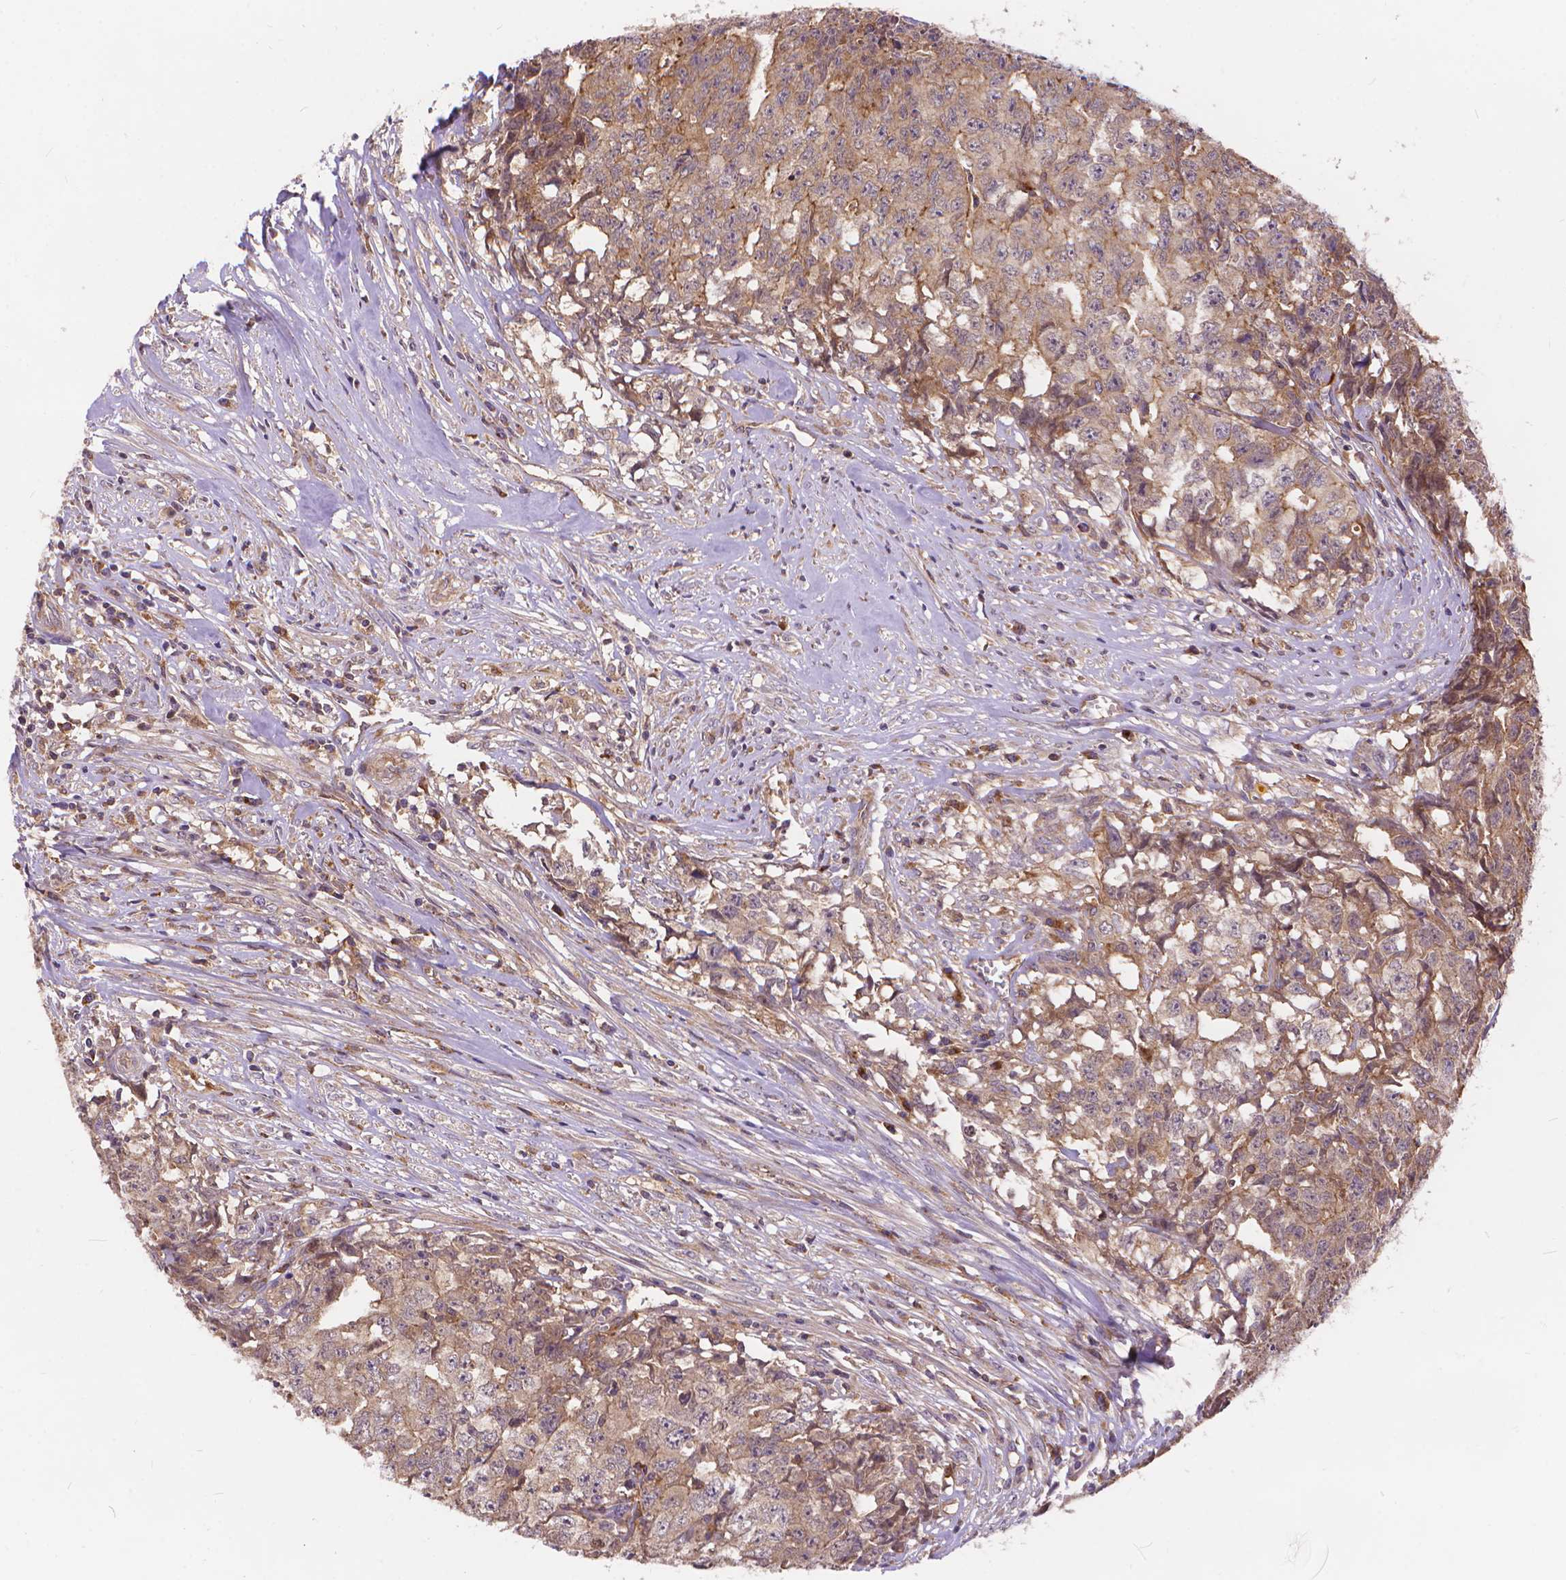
{"staining": {"intensity": "weak", "quantity": ">75%", "location": "cytoplasmic/membranous"}, "tissue": "testis cancer", "cell_type": "Tumor cells", "image_type": "cancer", "snomed": [{"axis": "morphology", "description": "Carcinoma, Embryonal, NOS"}, {"axis": "morphology", "description": "Teratoma, malignant, NOS"}, {"axis": "topography", "description": "Testis"}], "caption": "Immunohistochemistry staining of testis cancer (malignant teratoma), which shows low levels of weak cytoplasmic/membranous expression in approximately >75% of tumor cells indicating weak cytoplasmic/membranous protein positivity. The staining was performed using DAB (brown) for protein detection and nuclei were counterstained in hematoxylin (blue).", "gene": "ARAP1", "patient": {"sex": "male", "age": 24}}